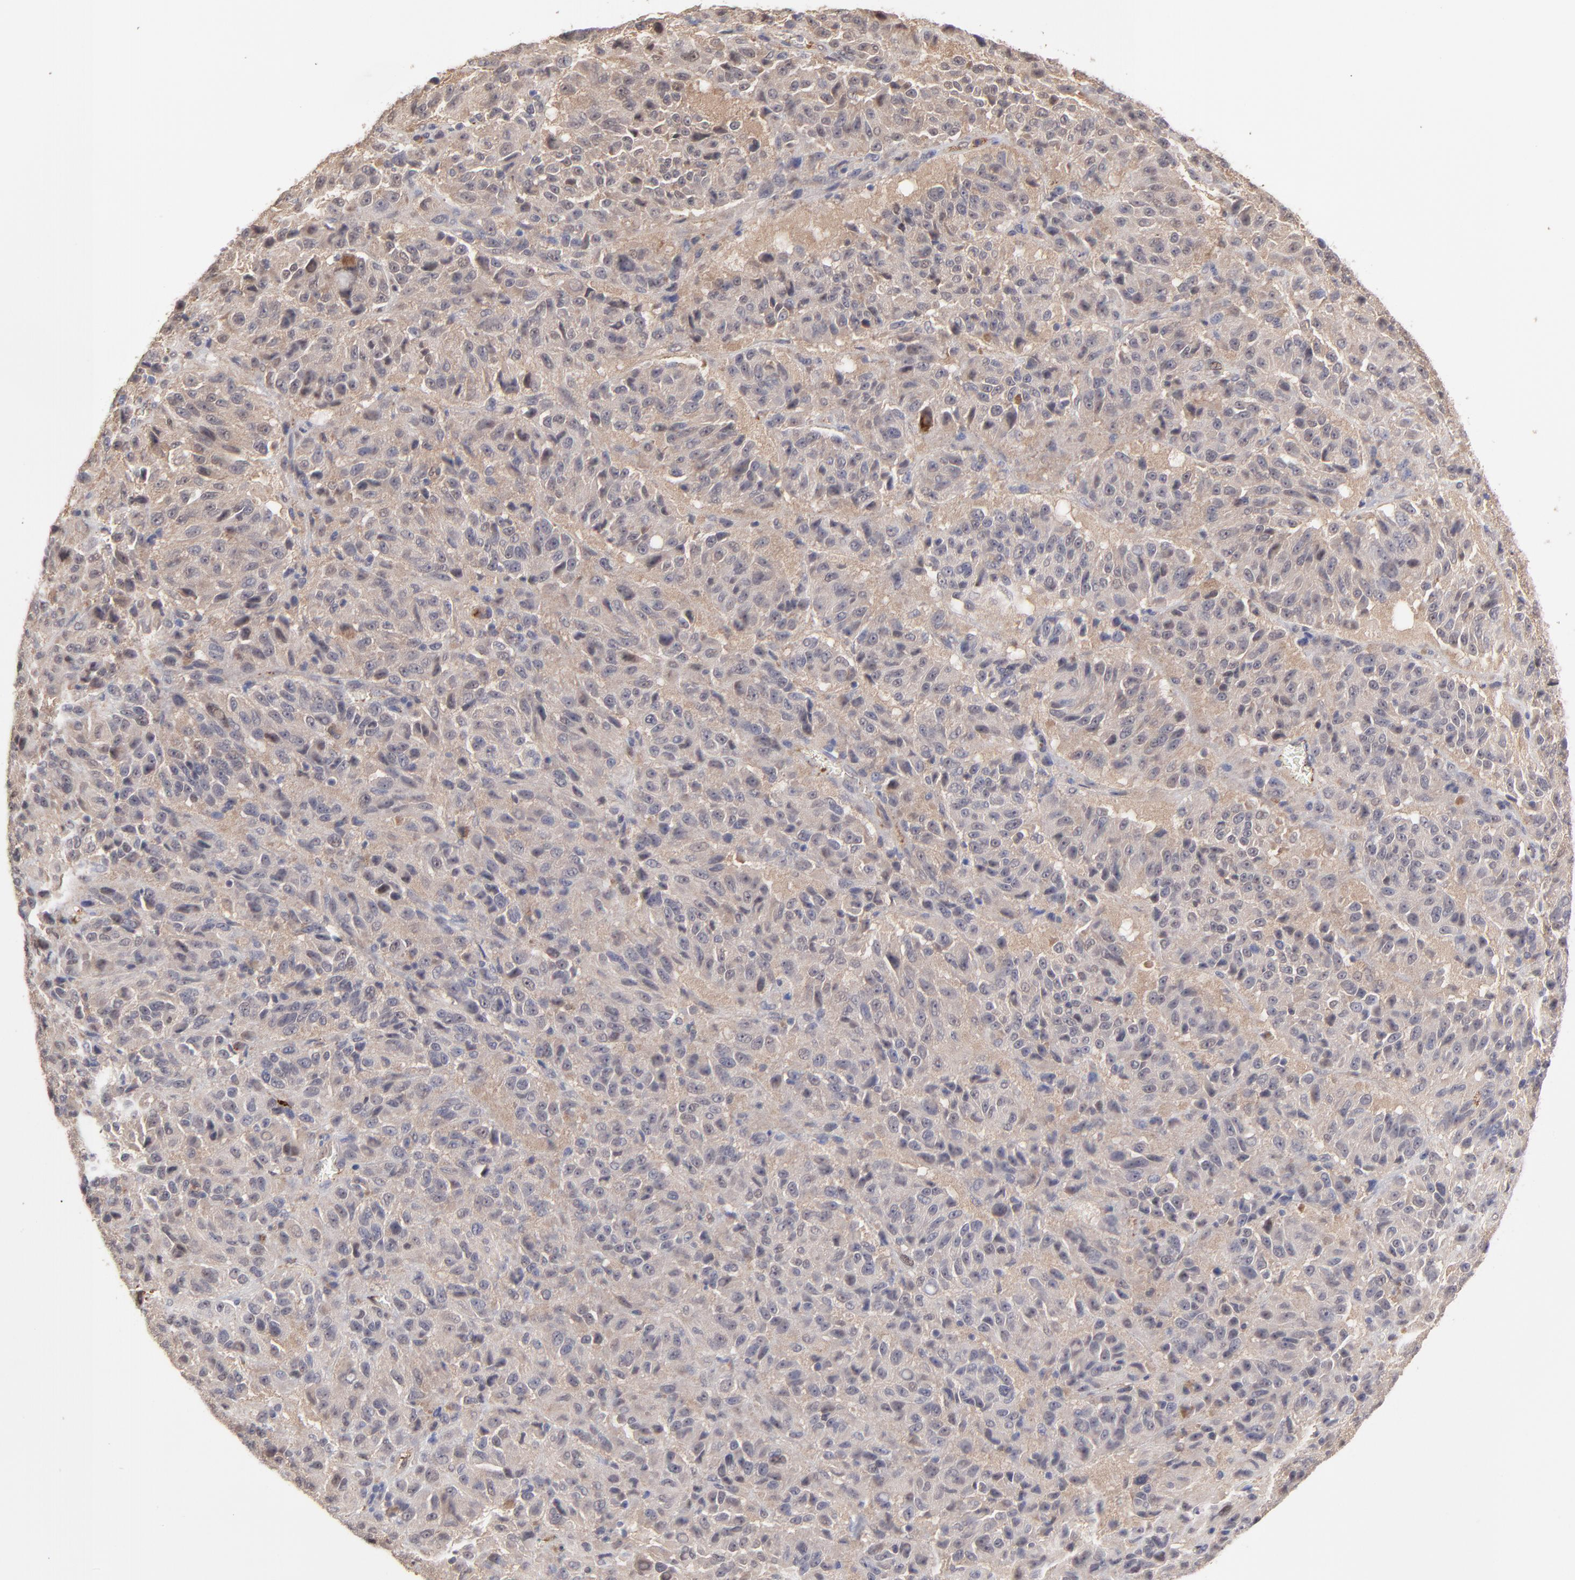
{"staining": {"intensity": "weak", "quantity": "<25%", "location": "cytoplasmic/membranous"}, "tissue": "melanoma", "cell_type": "Tumor cells", "image_type": "cancer", "snomed": [{"axis": "morphology", "description": "Malignant melanoma, Metastatic site"}, {"axis": "topography", "description": "Lung"}], "caption": "Immunohistochemical staining of malignant melanoma (metastatic site) exhibits no significant expression in tumor cells.", "gene": "PSMD14", "patient": {"sex": "male", "age": 64}}